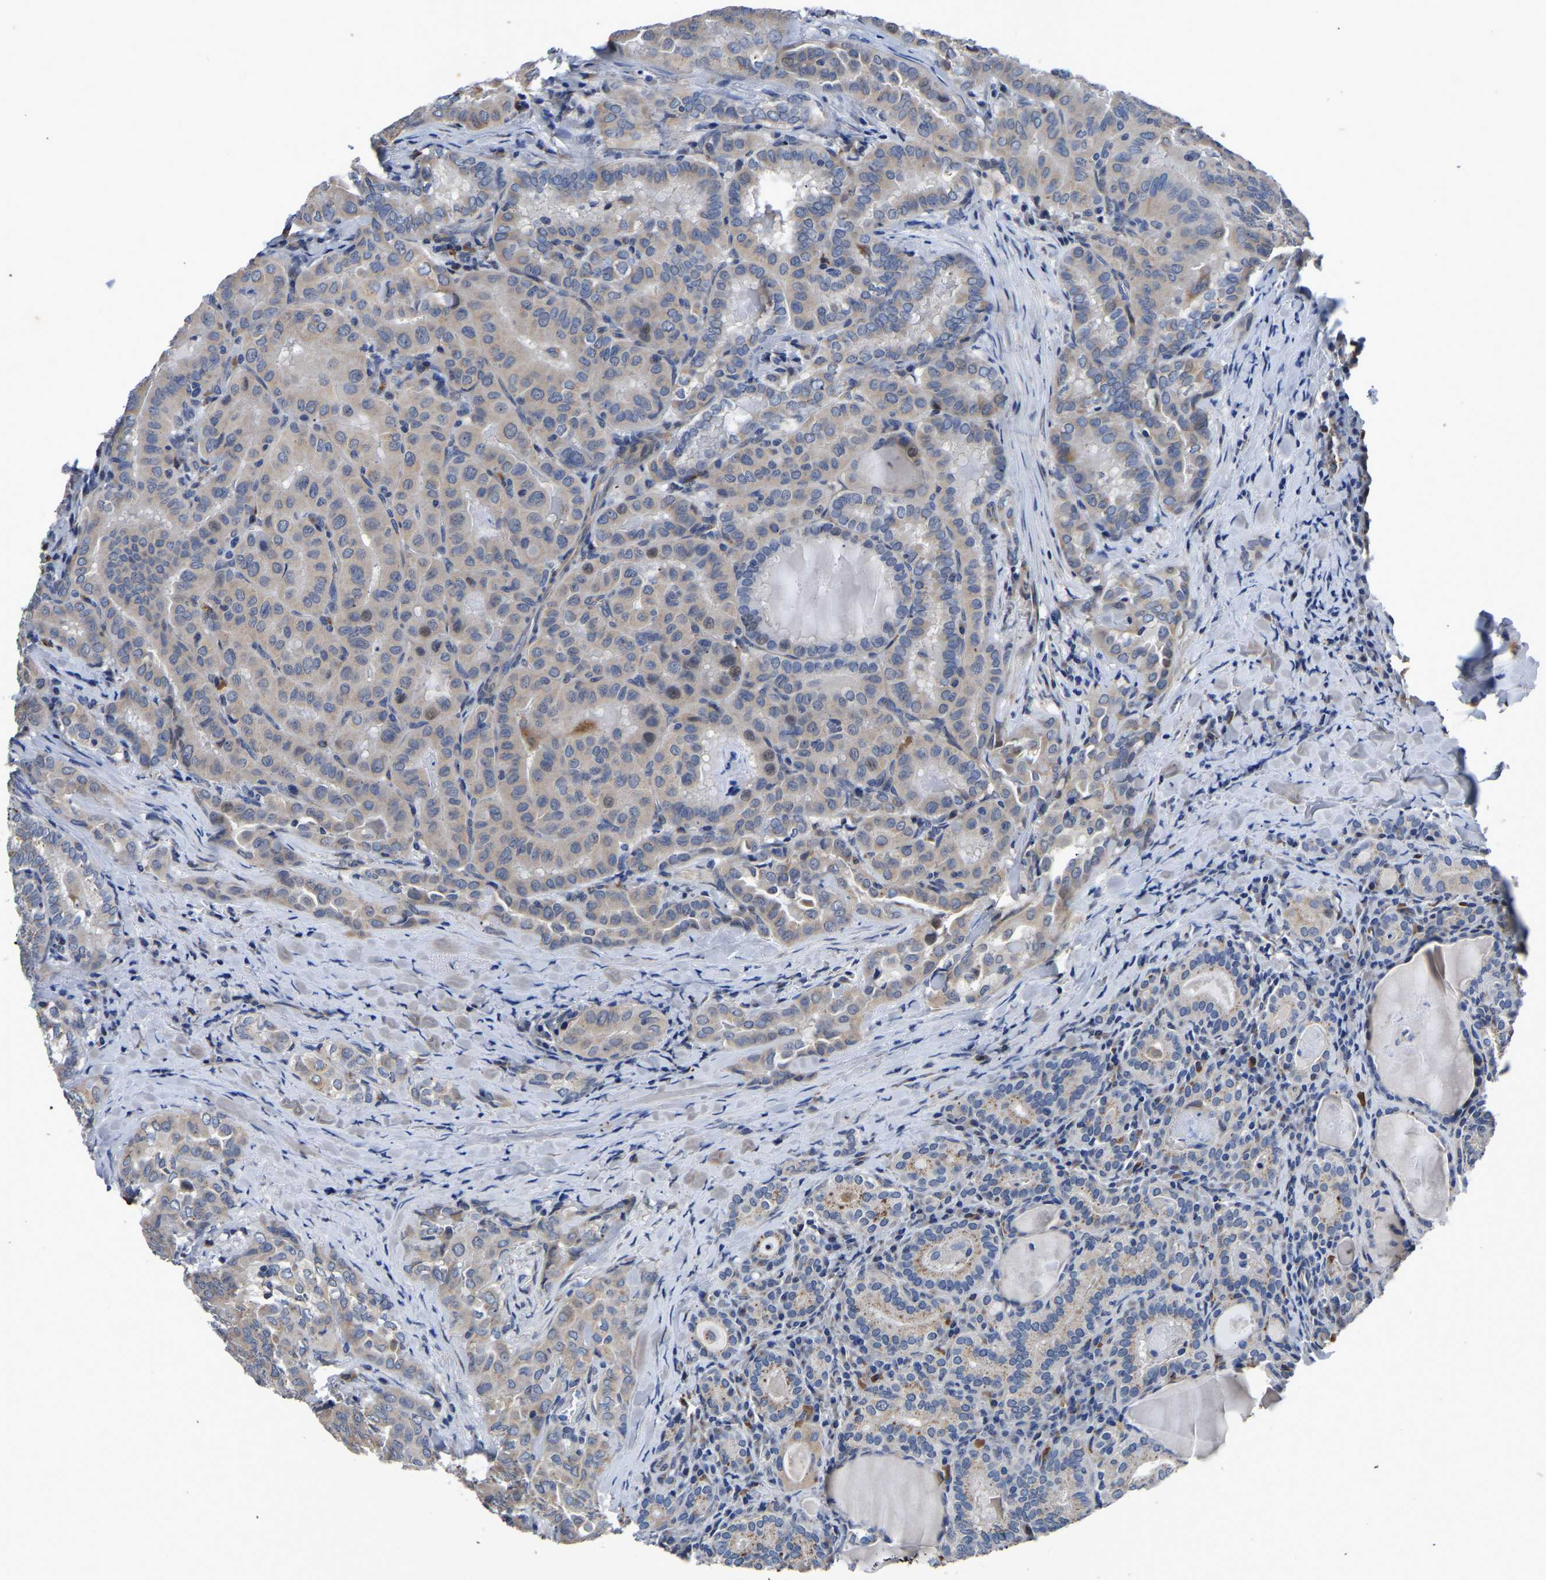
{"staining": {"intensity": "negative", "quantity": "none", "location": "none"}, "tissue": "thyroid cancer", "cell_type": "Tumor cells", "image_type": "cancer", "snomed": [{"axis": "morphology", "description": "Papillary adenocarcinoma, NOS"}, {"axis": "topography", "description": "Thyroid gland"}], "caption": "Tumor cells are negative for brown protein staining in thyroid cancer (papillary adenocarcinoma).", "gene": "PDLIM7", "patient": {"sex": "female", "age": 42}}